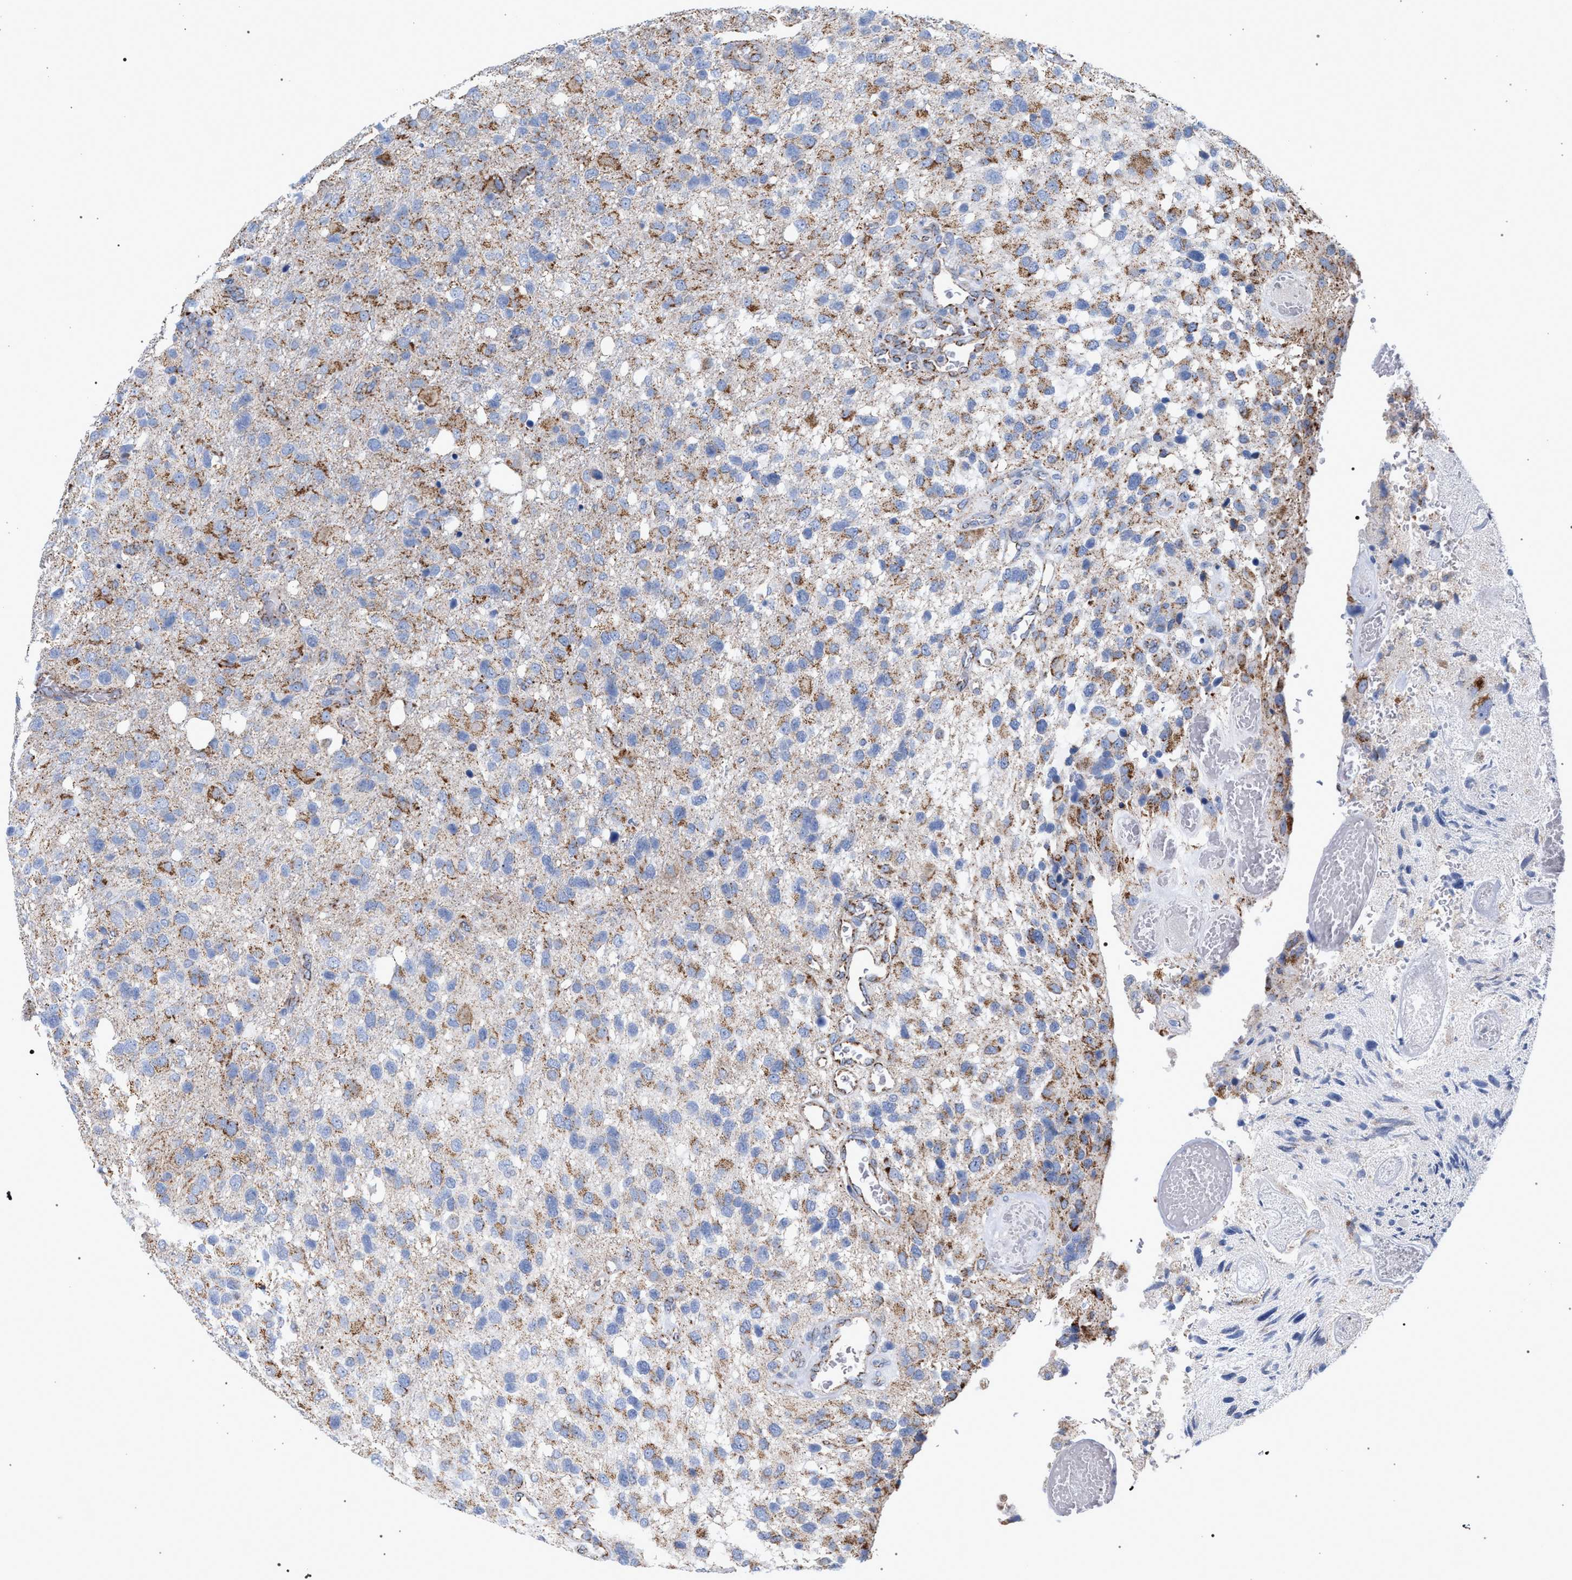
{"staining": {"intensity": "moderate", "quantity": "25%-75%", "location": "cytoplasmic/membranous"}, "tissue": "glioma", "cell_type": "Tumor cells", "image_type": "cancer", "snomed": [{"axis": "morphology", "description": "Glioma, malignant, High grade"}, {"axis": "topography", "description": "Brain"}], "caption": "Immunohistochemical staining of high-grade glioma (malignant) reveals moderate cytoplasmic/membranous protein expression in approximately 25%-75% of tumor cells.", "gene": "ECI2", "patient": {"sex": "female", "age": 58}}